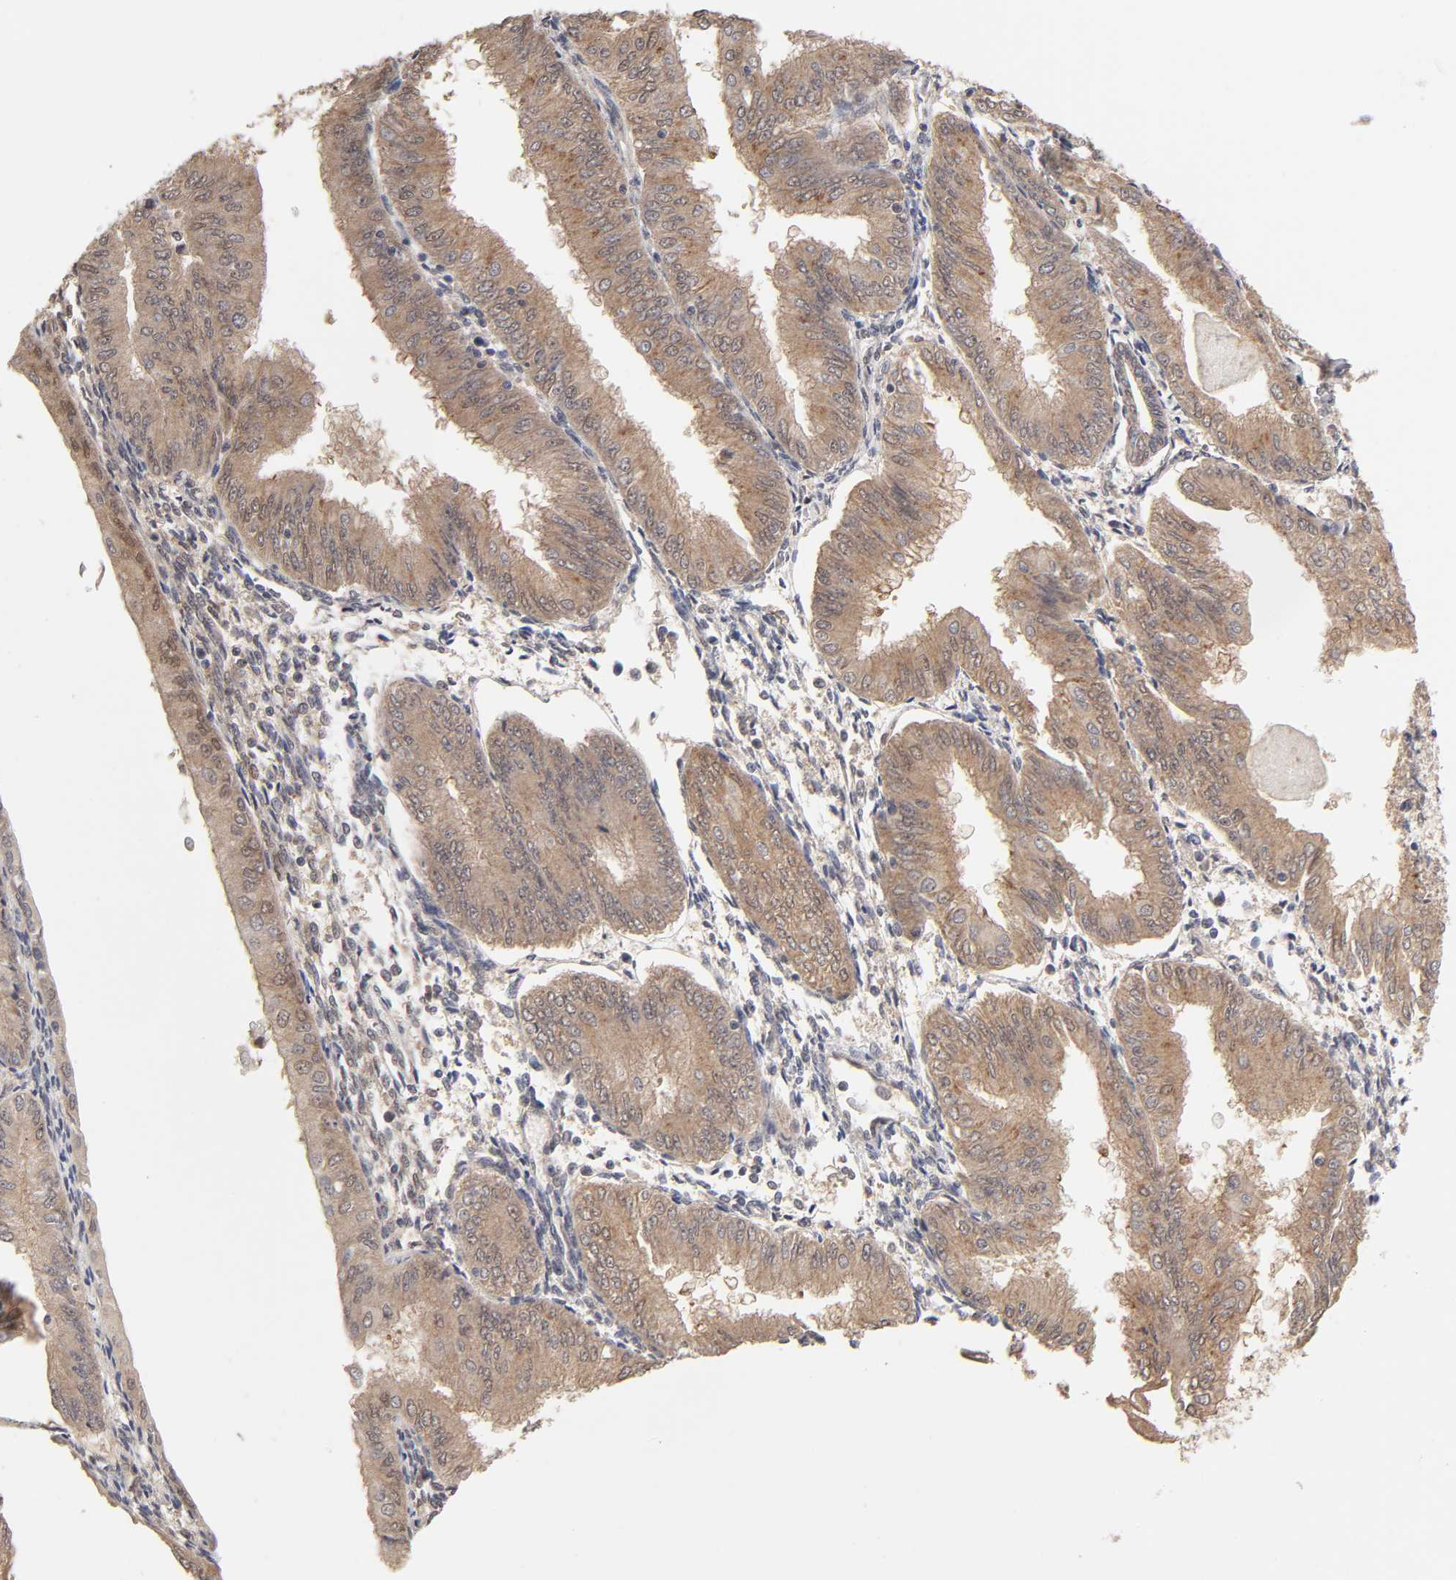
{"staining": {"intensity": "moderate", "quantity": ">75%", "location": "cytoplasmic/membranous"}, "tissue": "endometrial cancer", "cell_type": "Tumor cells", "image_type": "cancer", "snomed": [{"axis": "morphology", "description": "Adenocarcinoma, NOS"}, {"axis": "topography", "description": "Endometrium"}], "caption": "An image showing moderate cytoplasmic/membranous expression in approximately >75% of tumor cells in adenocarcinoma (endometrial), as visualized by brown immunohistochemical staining.", "gene": "MAPK1", "patient": {"sex": "female", "age": 53}}